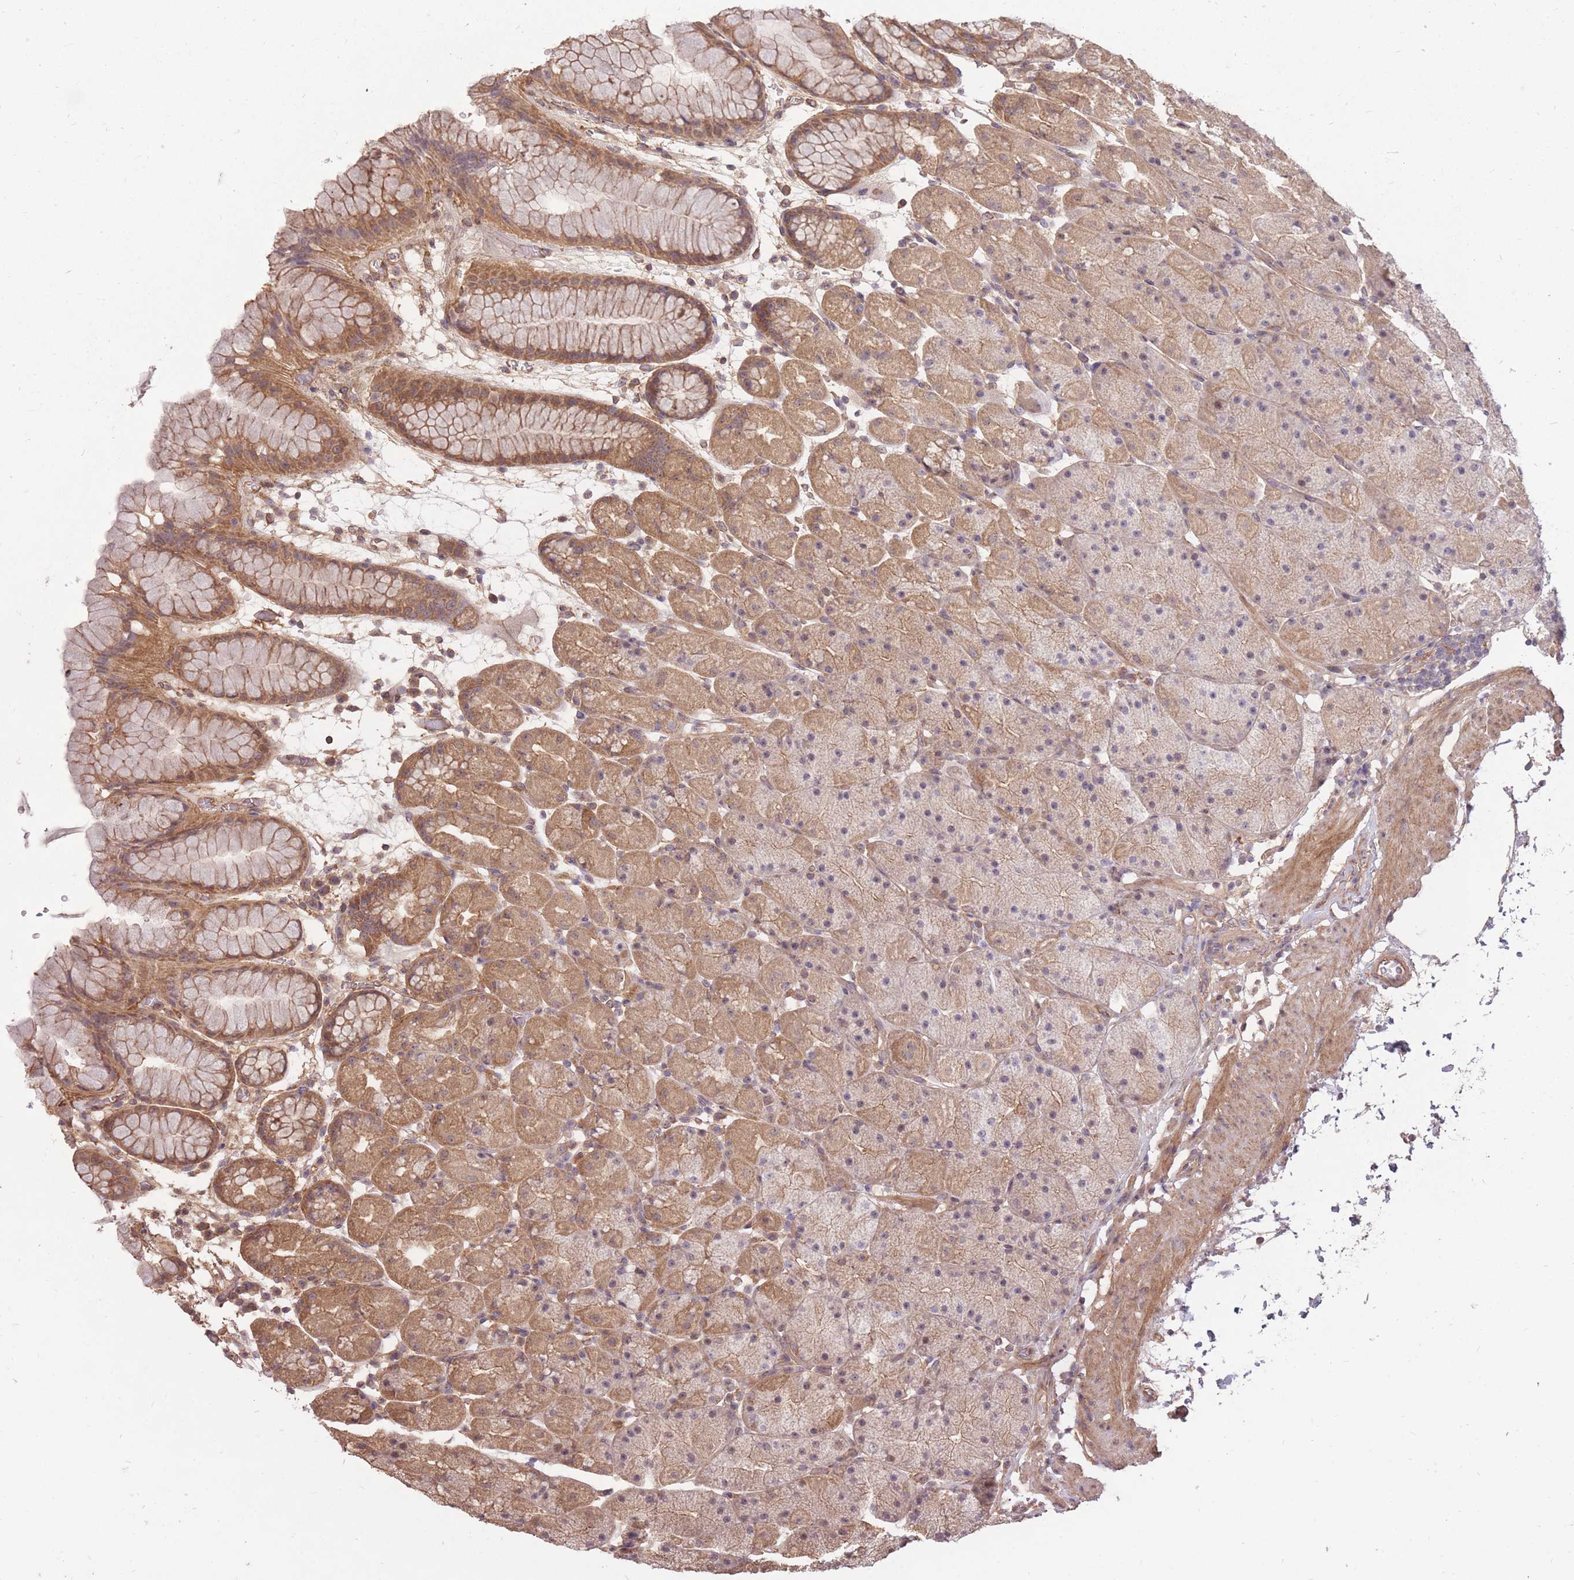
{"staining": {"intensity": "moderate", "quantity": ">75%", "location": "cytoplasmic/membranous"}, "tissue": "stomach", "cell_type": "Glandular cells", "image_type": "normal", "snomed": [{"axis": "morphology", "description": "Normal tissue, NOS"}, {"axis": "topography", "description": "Stomach, upper"}, {"axis": "topography", "description": "Stomach, lower"}], "caption": "Brown immunohistochemical staining in unremarkable human stomach exhibits moderate cytoplasmic/membranous expression in approximately >75% of glandular cells.", "gene": "DYNC1LI2", "patient": {"sex": "male", "age": 67}}